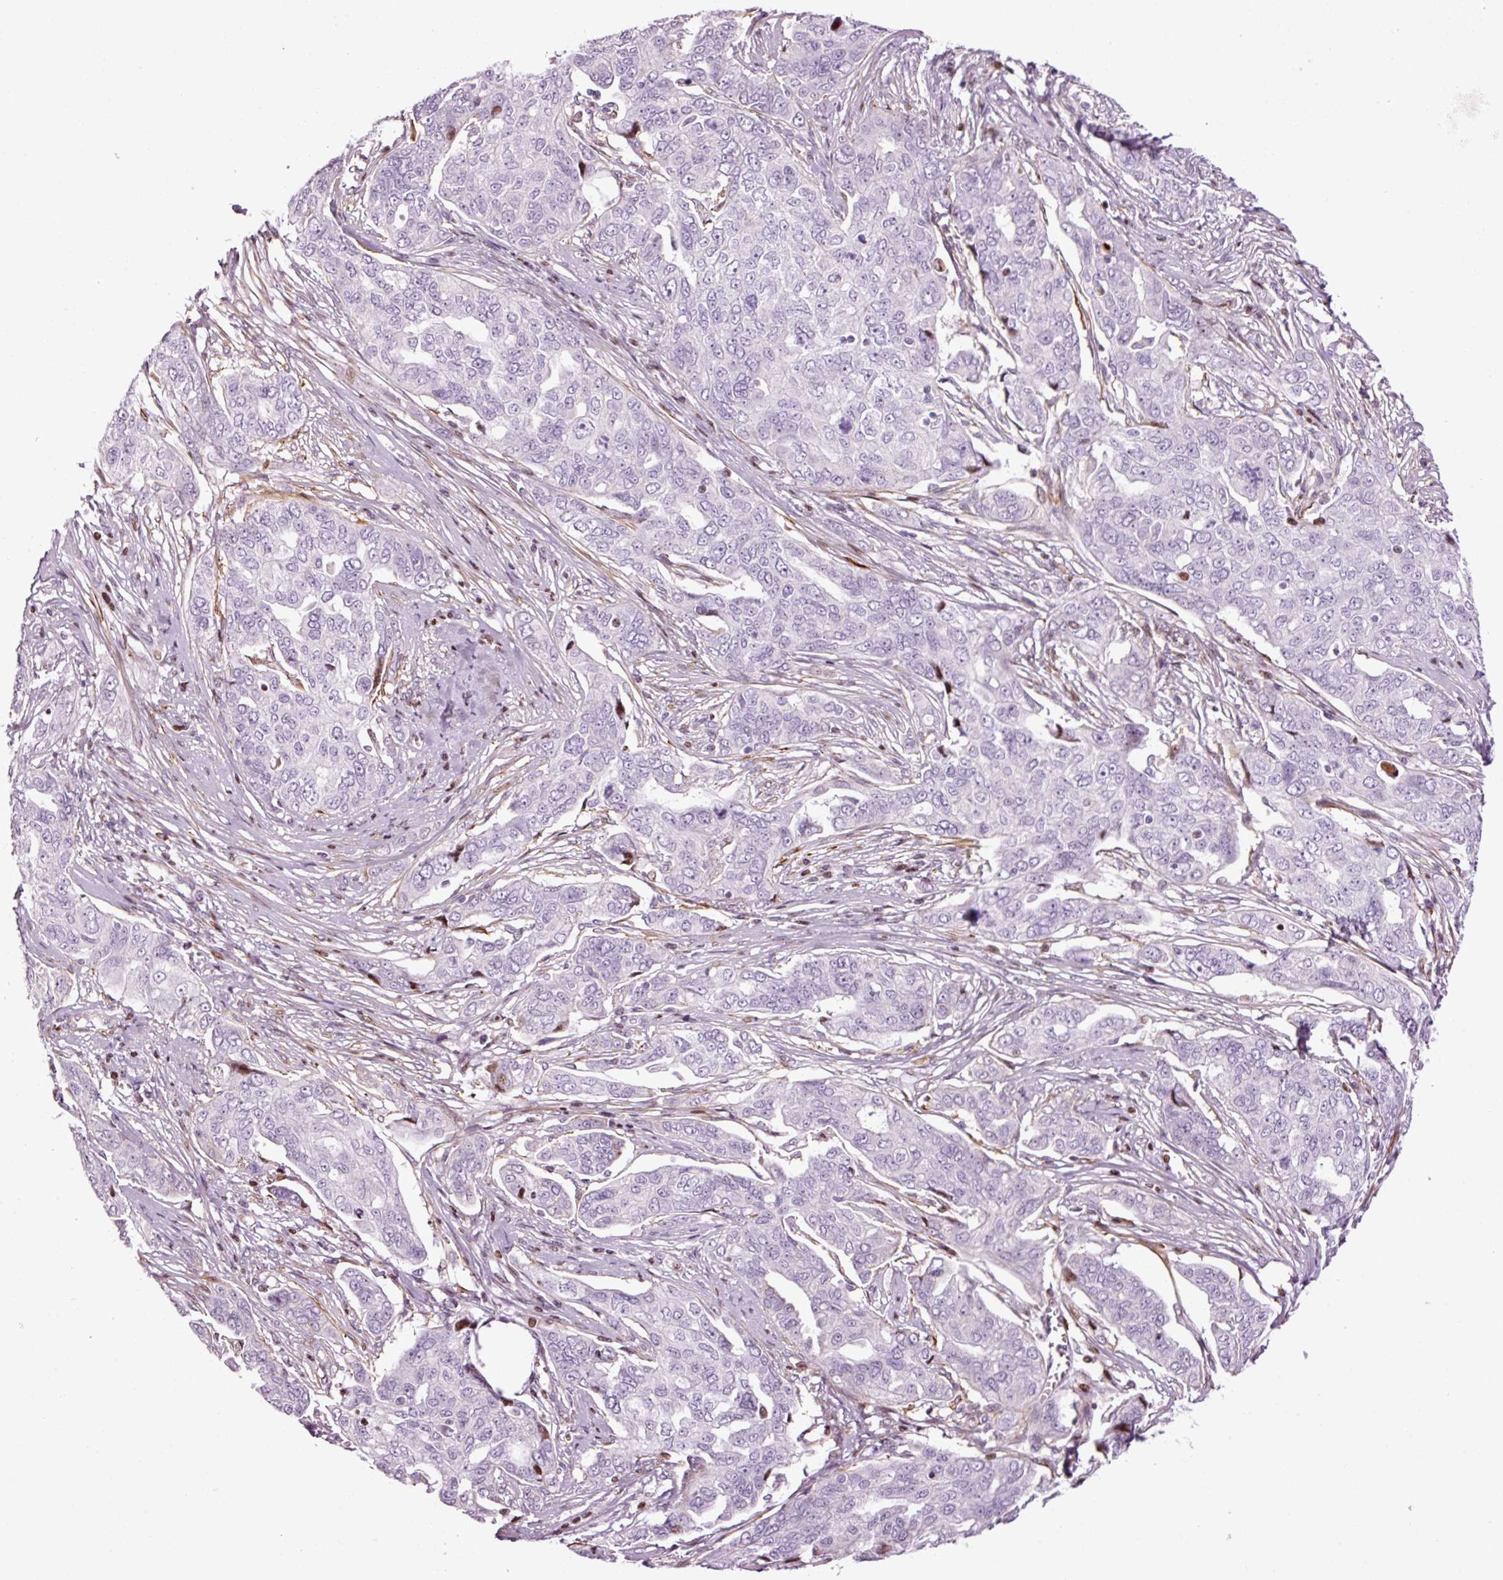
{"staining": {"intensity": "negative", "quantity": "none", "location": "none"}, "tissue": "ovarian cancer", "cell_type": "Tumor cells", "image_type": "cancer", "snomed": [{"axis": "morphology", "description": "Carcinoma, endometroid"}, {"axis": "topography", "description": "Ovary"}], "caption": "DAB (3,3'-diaminobenzidine) immunohistochemical staining of human ovarian cancer displays no significant positivity in tumor cells.", "gene": "ANKRD20A1", "patient": {"sex": "female", "age": 70}}